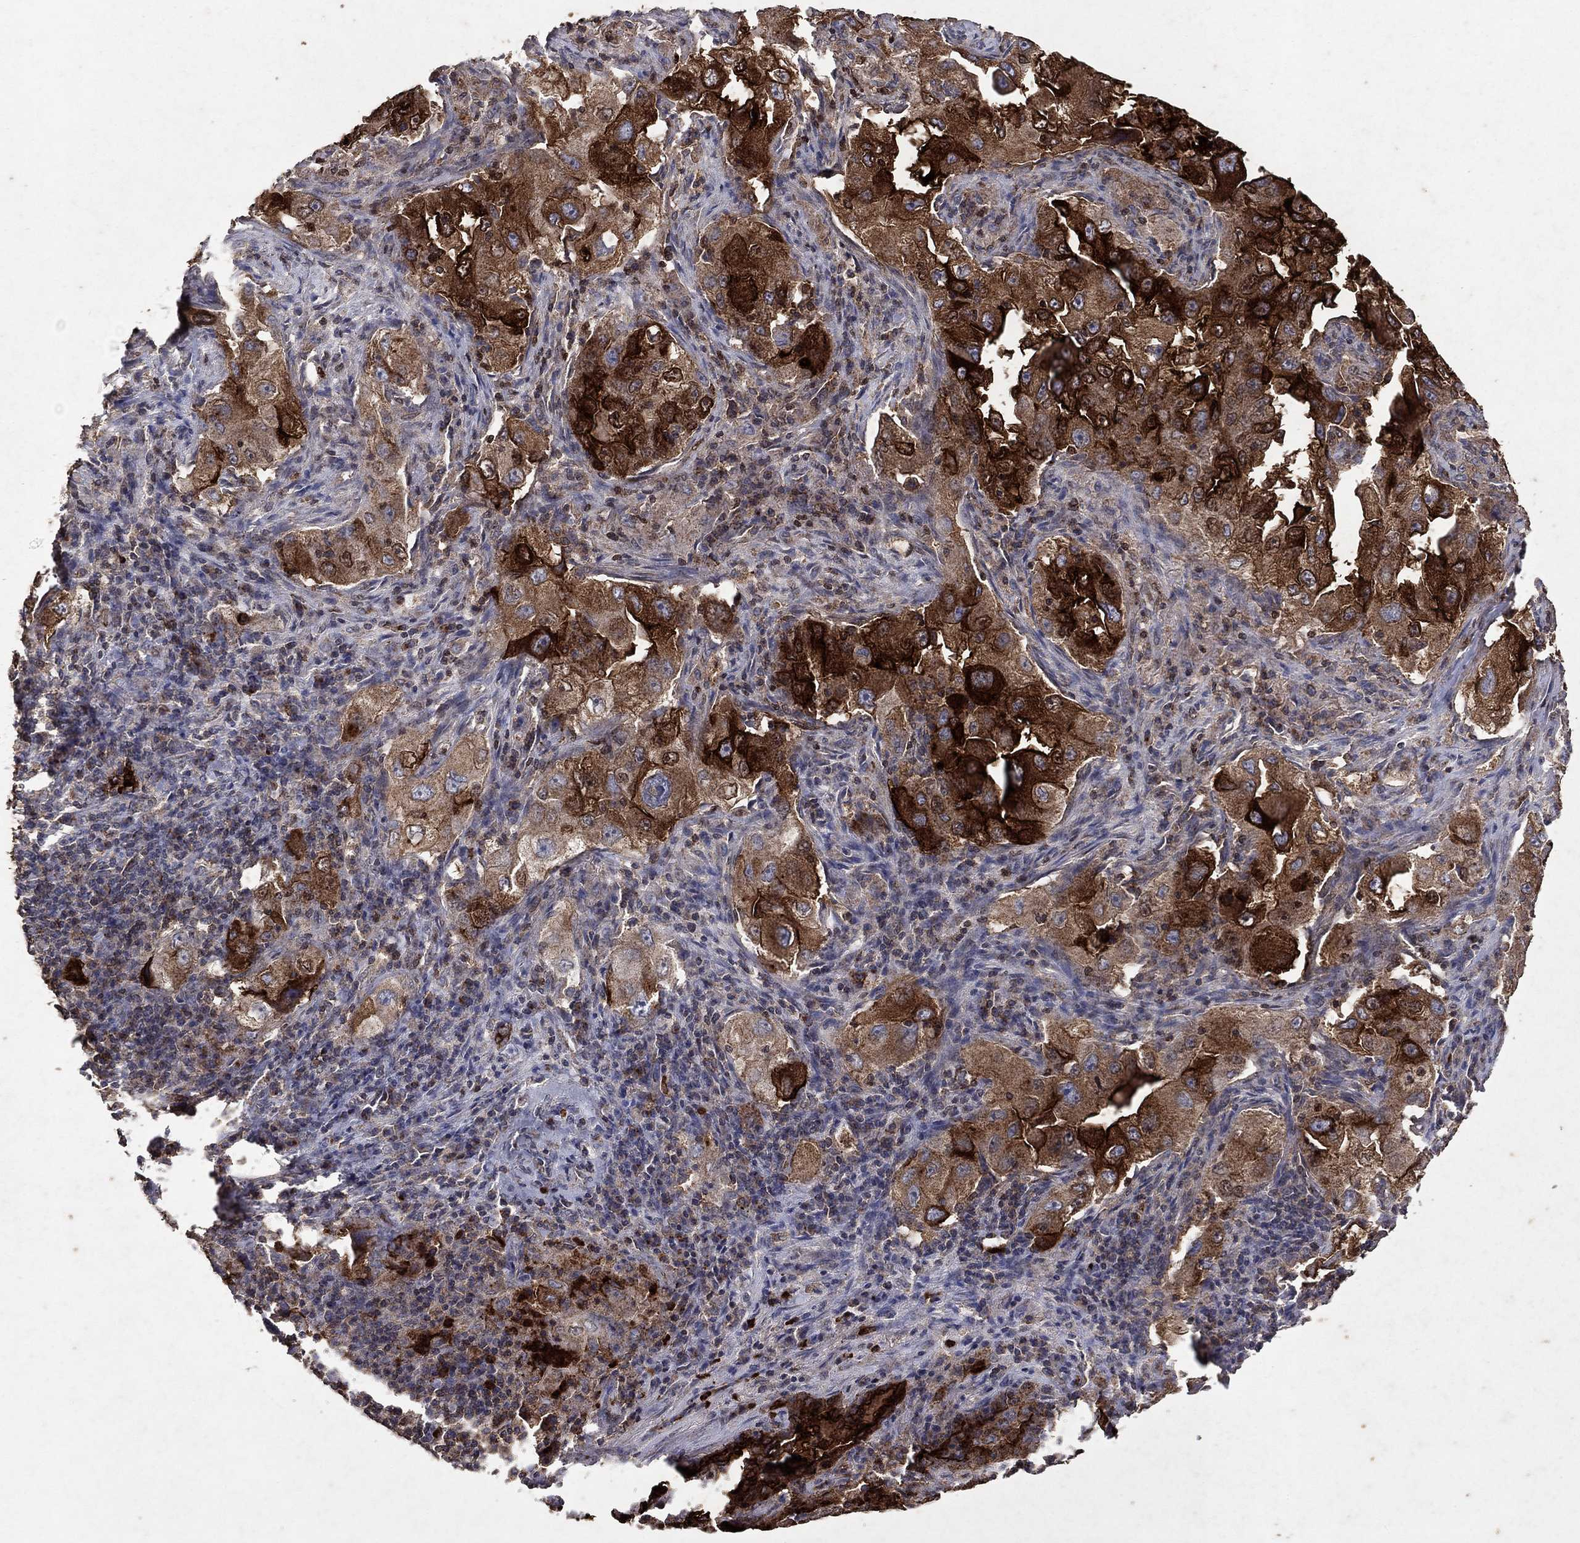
{"staining": {"intensity": "strong", "quantity": "25%-75%", "location": "cytoplasmic/membranous"}, "tissue": "lung cancer", "cell_type": "Tumor cells", "image_type": "cancer", "snomed": [{"axis": "morphology", "description": "Adenocarcinoma, NOS"}, {"axis": "topography", "description": "Lung"}], "caption": "This is an image of immunohistochemistry (IHC) staining of lung adenocarcinoma, which shows strong positivity in the cytoplasmic/membranous of tumor cells.", "gene": "CD24", "patient": {"sex": "female", "age": 61}}